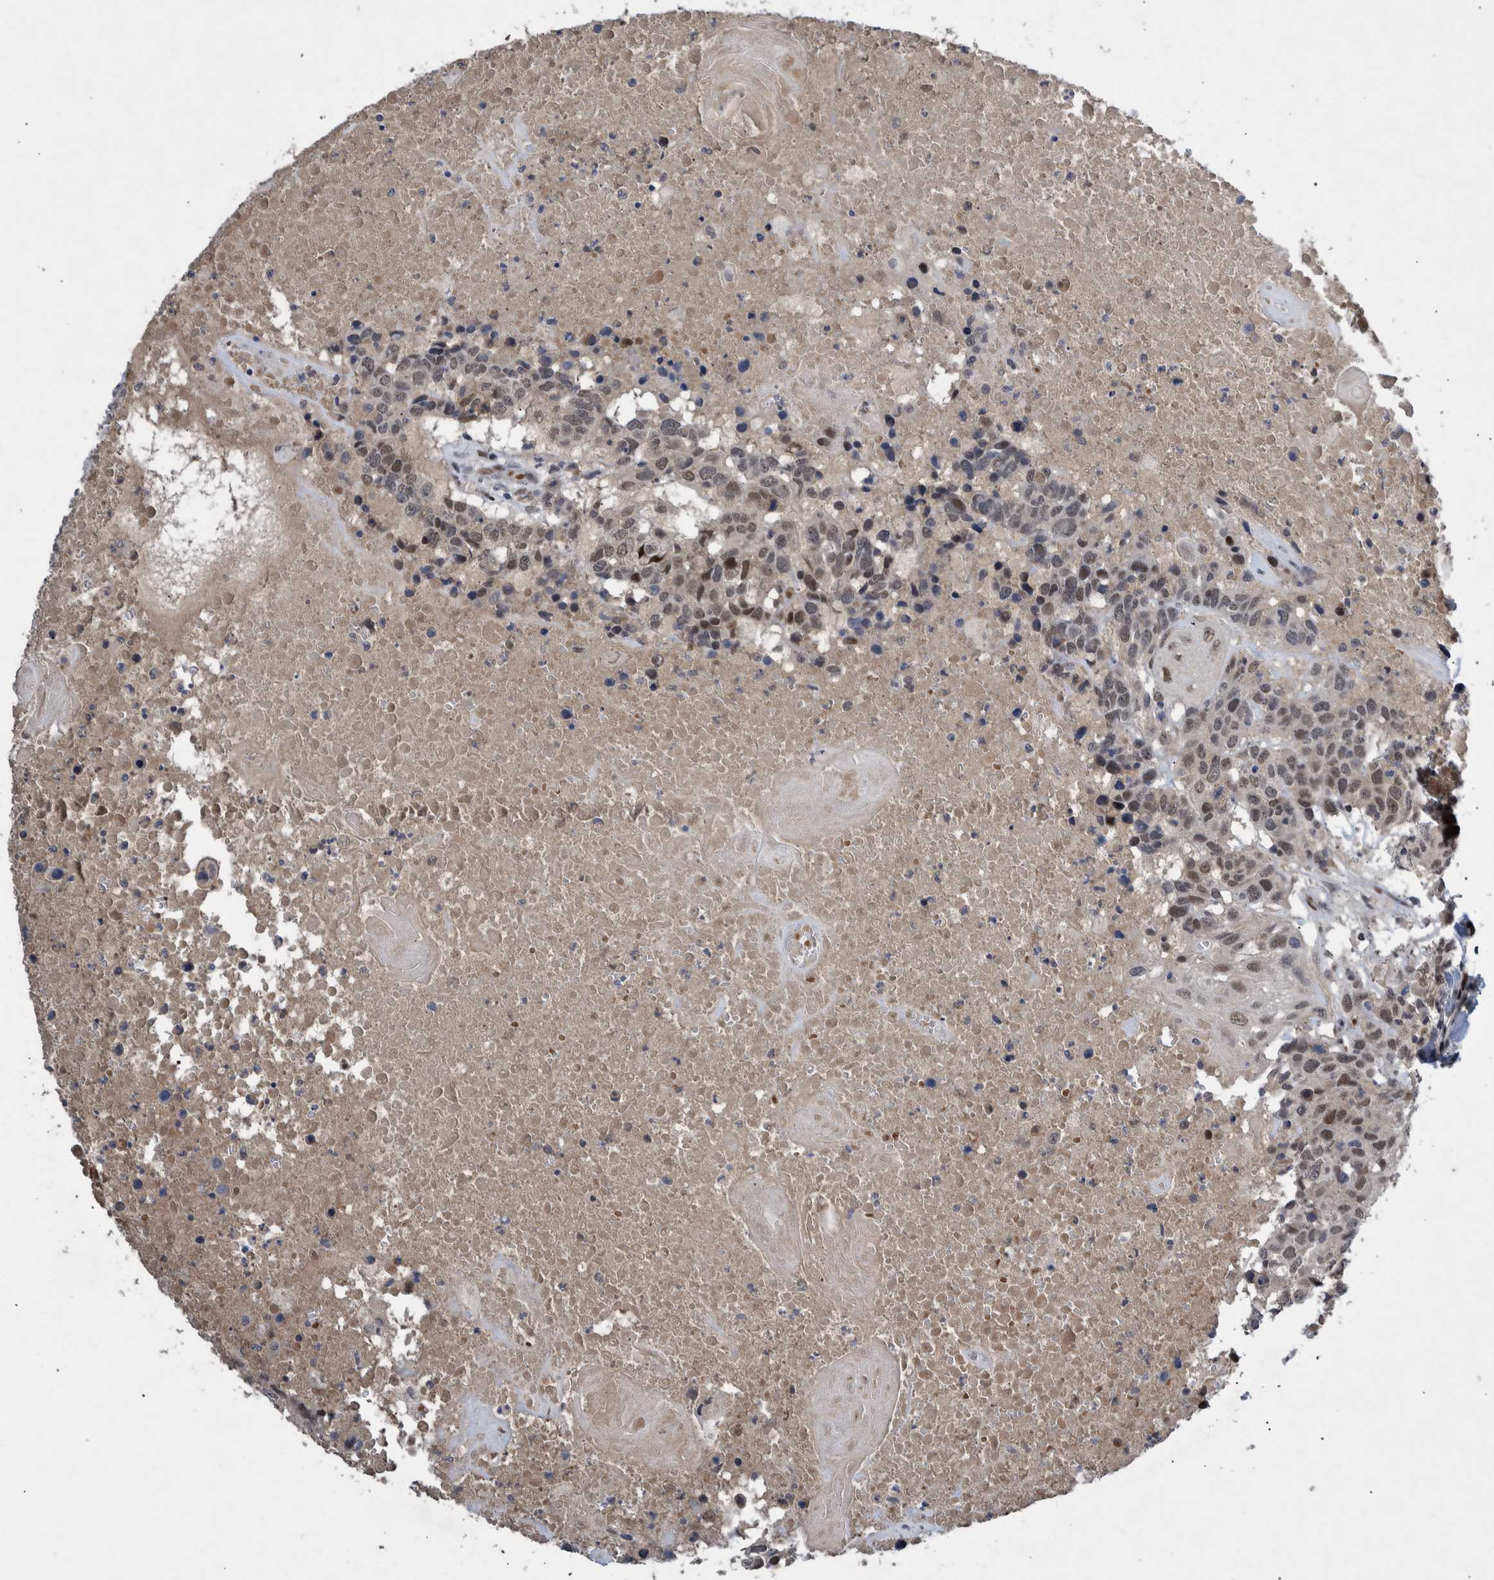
{"staining": {"intensity": "weak", "quantity": ">75%", "location": "nuclear"}, "tissue": "head and neck cancer", "cell_type": "Tumor cells", "image_type": "cancer", "snomed": [{"axis": "morphology", "description": "Squamous cell carcinoma, NOS"}, {"axis": "topography", "description": "Head-Neck"}], "caption": "High-magnification brightfield microscopy of head and neck cancer (squamous cell carcinoma) stained with DAB (brown) and counterstained with hematoxylin (blue). tumor cells exhibit weak nuclear expression is identified in approximately>75% of cells.", "gene": "ESRP1", "patient": {"sex": "male", "age": 66}}